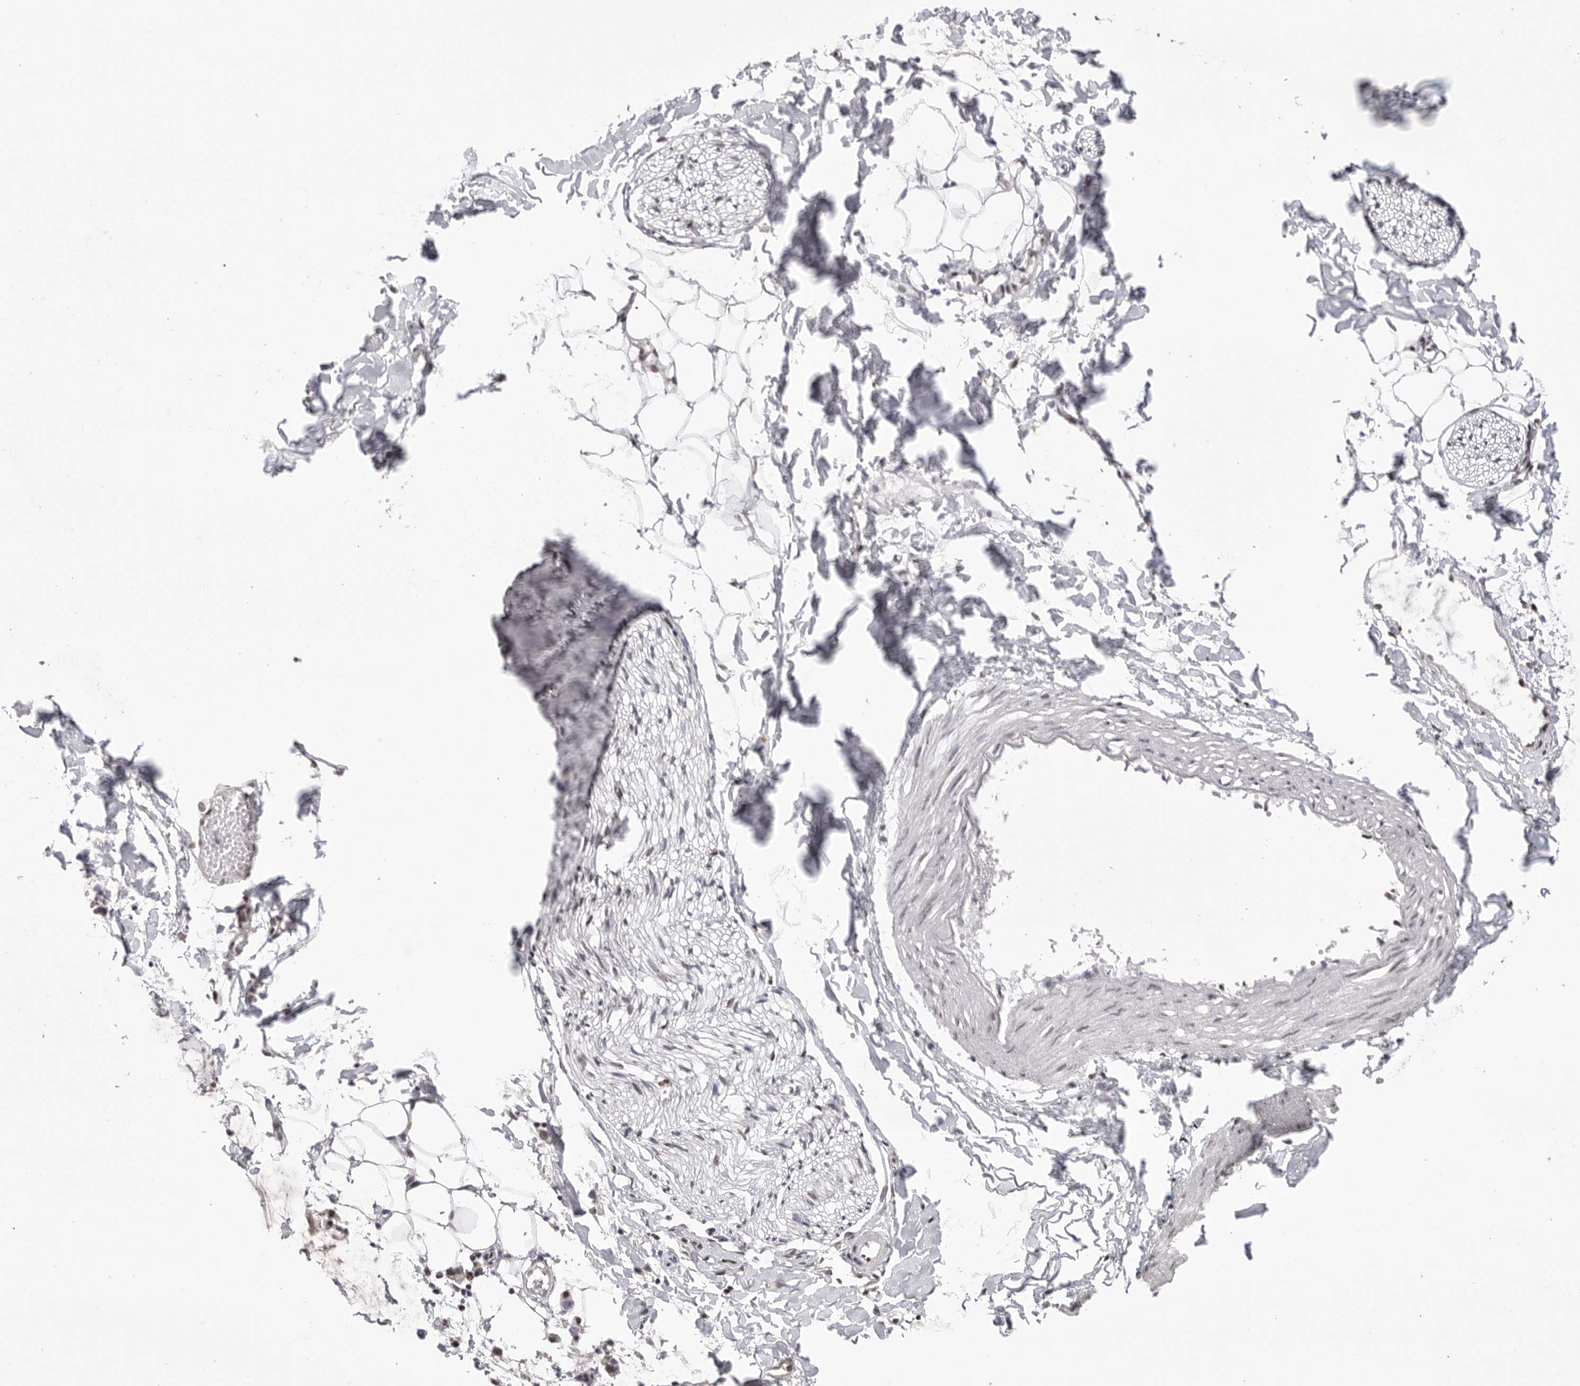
{"staining": {"intensity": "negative", "quantity": "none", "location": "none"}, "tissue": "adipose tissue", "cell_type": "Adipocytes", "image_type": "normal", "snomed": [{"axis": "morphology", "description": "Normal tissue, NOS"}, {"axis": "morphology", "description": "Adenocarcinoma, NOS"}, {"axis": "topography", "description": "Smooth muscle"}, {"axis": "topography", "description": "Colon"}], "caption": "Immunohistochemical staining of normal adipose tissue displays no significant expression in adipocytes.", "gene": "BCLAF3", "patient": {"sex": "male", "age": 14}}